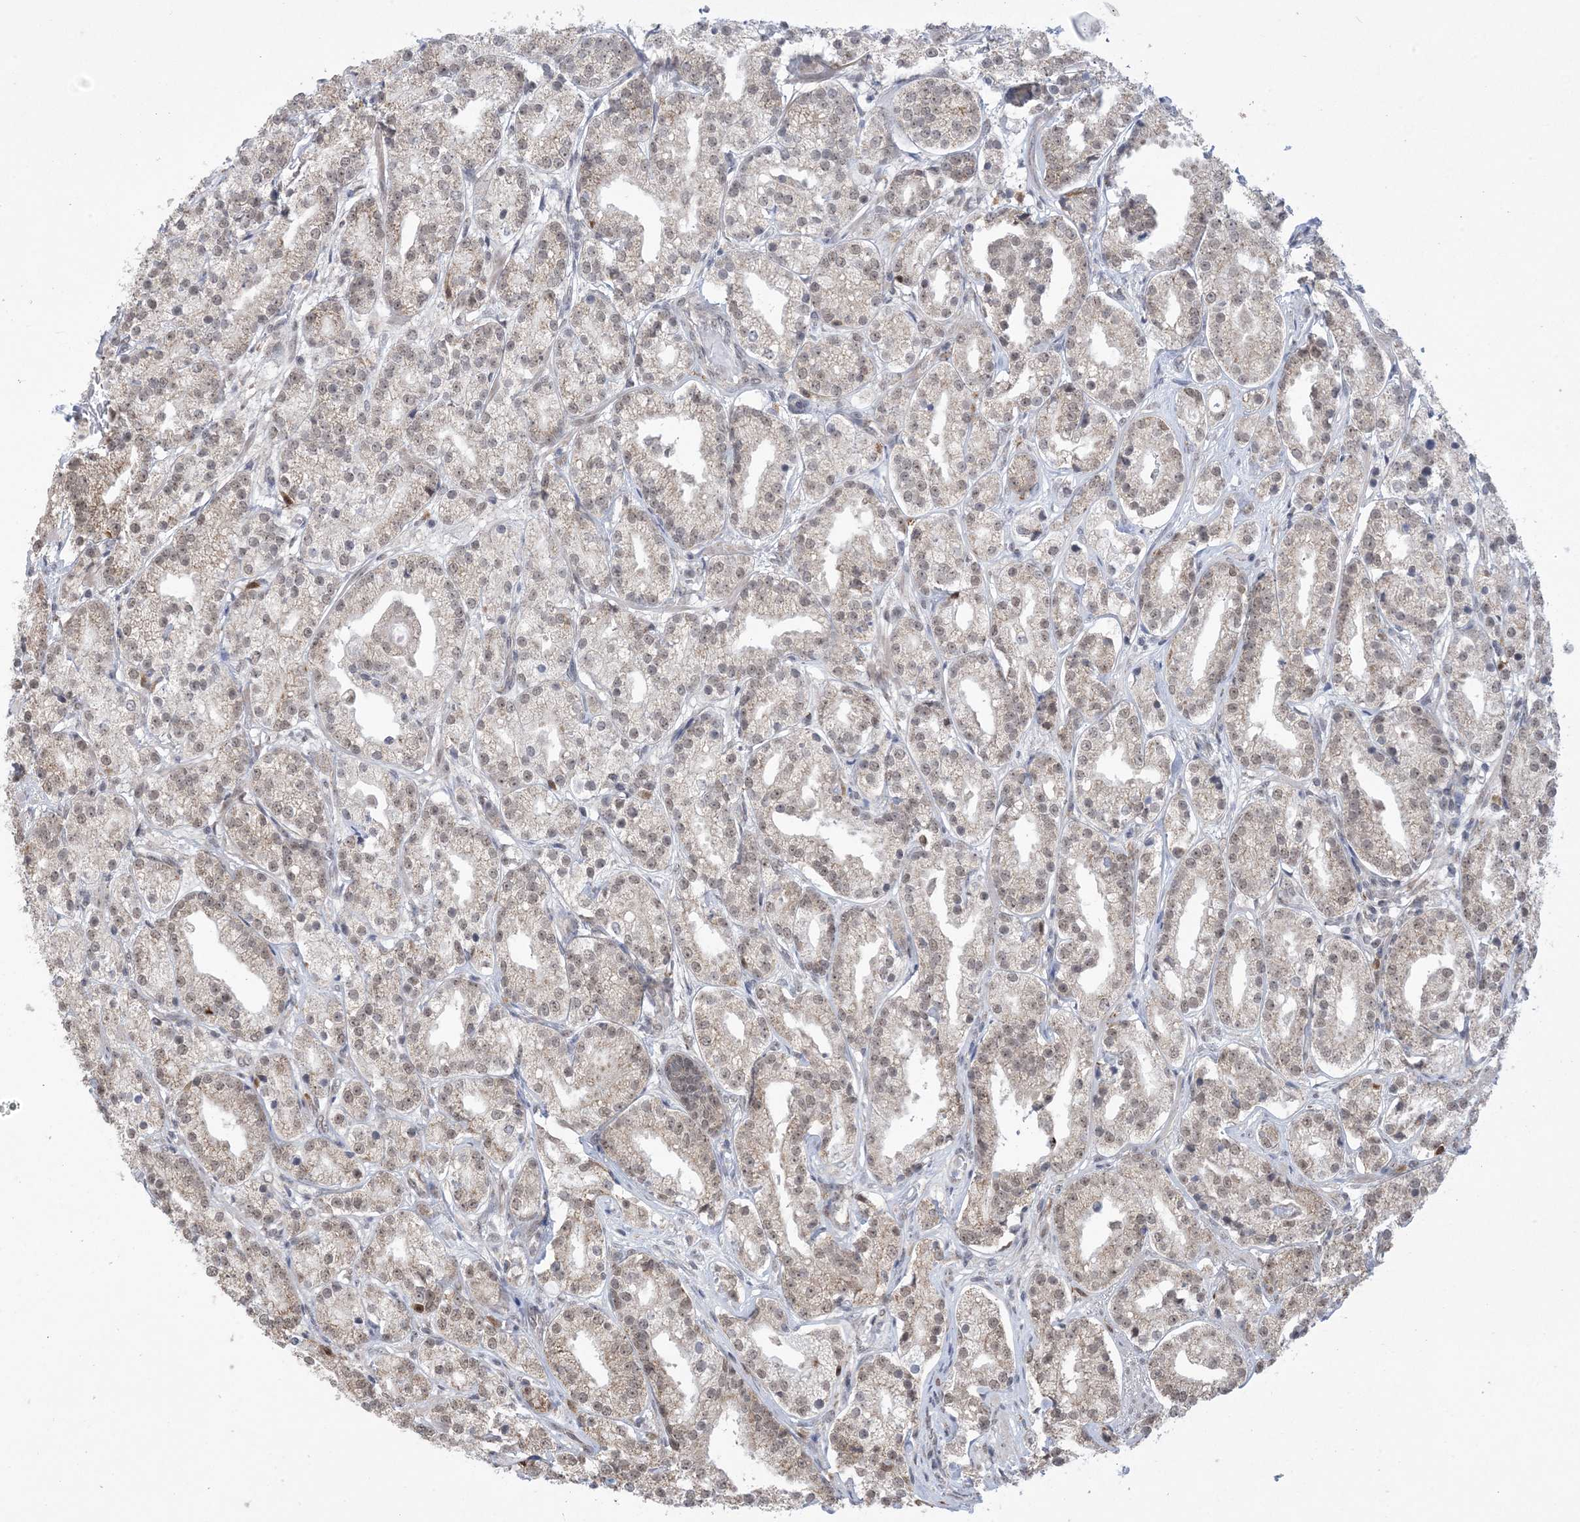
{"staining": {"intensity": "moderate", "quantity": ">75%", "location": "nuclear"}, "tissue": "prostate cancer", "cell_type": "Tumor cells", "image_type": "cancer", "snomed": [{"axis": "morphology", "description": "Adenocarcinoma, High grade"}, {"axis": "topography", "description": "Prostate"}], "caption": "A micrograph of human prostate cancer stained for a protein shows moderate nuclear brown staining in tumor cells. (Brightfield microscopy of DAB IHC at high magnification).", "gene": "TRMT10C", "patient": {"sex": "male", "age": 69}}